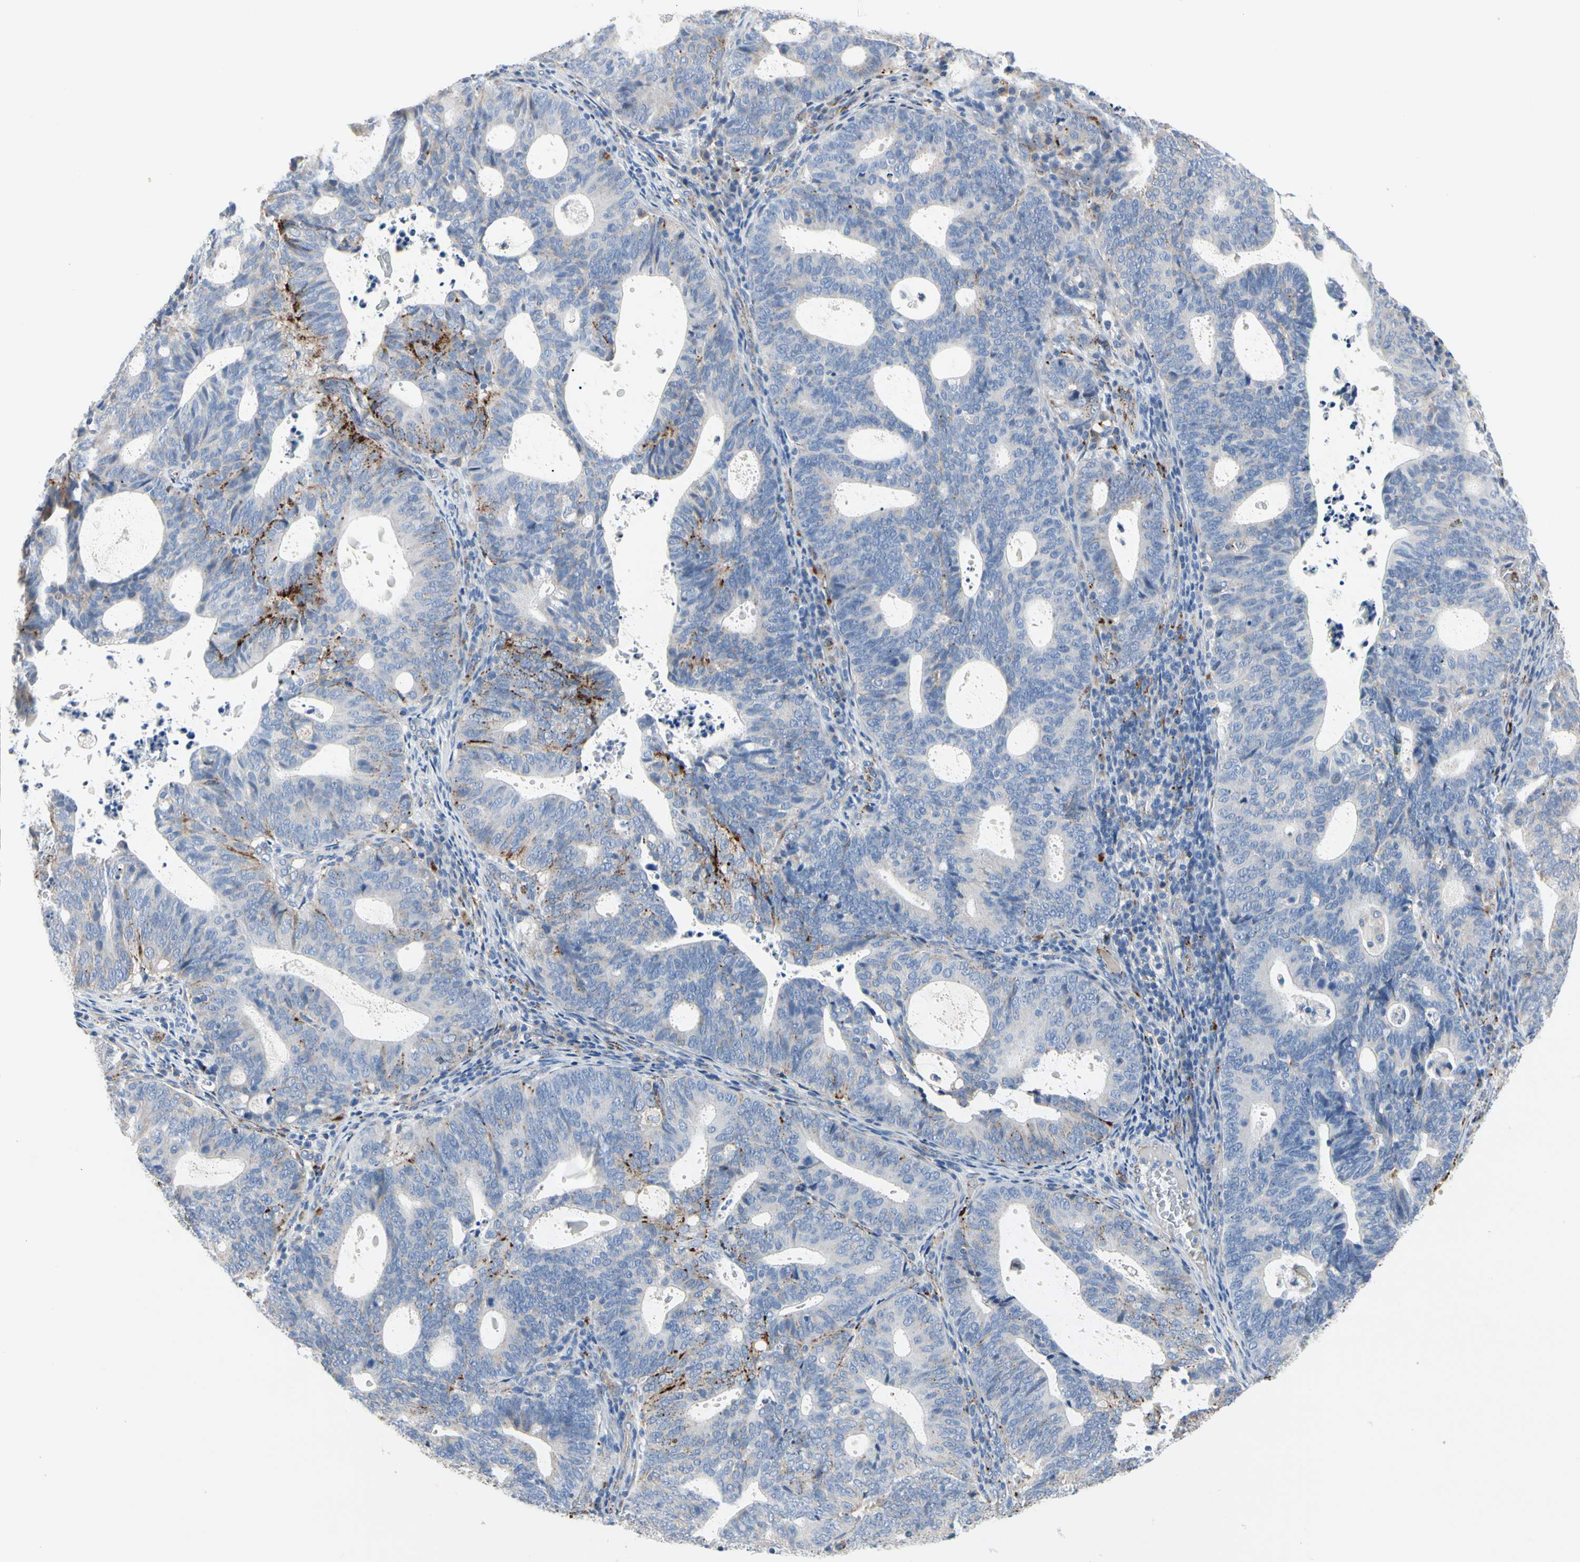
{"staining": {"intensity": "strong", "quantity": "<25%", "location": "cytoplasmic/membranous"}, "tissue": "endometrial cancer", "cell_type": "Tumor cells", "image_type": "cancer", "snomed": [{"axis": "morphology", "description": "Adenocarcinoma, NOS"}, {"axis": "topography", "description": "Uterus"}], "caption": "Adenocarcinoma (endometrial) stained for a protein (brown) exhibits strong cytoplasmic/membranous positive positivity in approximately <25% of tumor cells.", "gene": "RETSAT", "patient": {"sex": "female", "age": 83}}